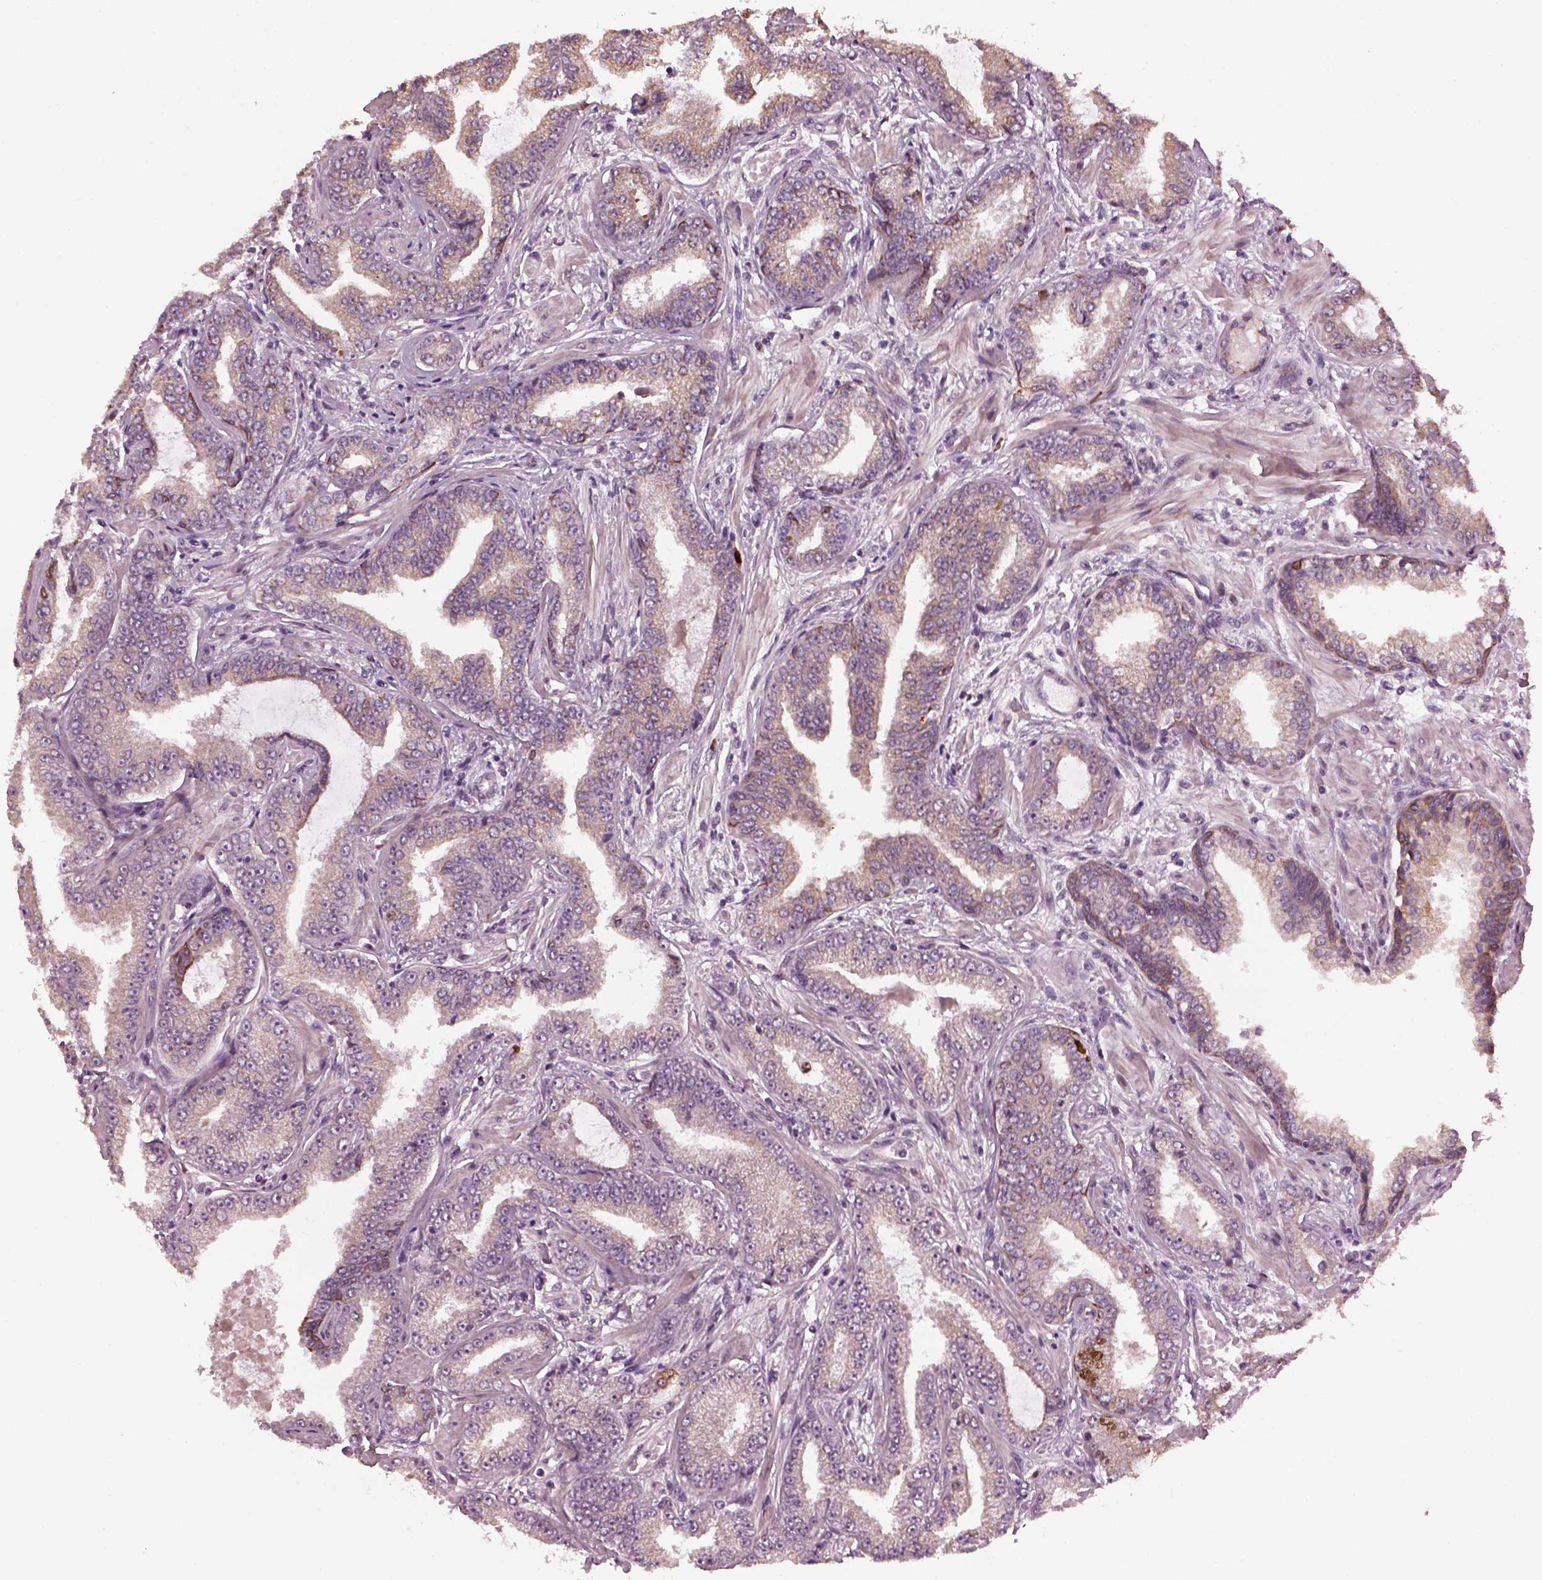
{"staining": {"intensity": "negative", "quantity": "none", "location": "none"}, "tissue": "prostate cancer", "cell_type": "Tumor cells", "image_type": "cancer", "snomed": [{"axis": "morphology", "description": "Adenocarcinoma, Low grade"}, {"axis": "topography", "description": "Prostate"}], "caption": "Immunohistochemistry of human low-grade adenocarcinoma (prostate) demonstrates no expression in tumor cells. The staining was performed using DAB (3,3'-diaminobenzidine) to visualize the protein expression in brown, while the nuclei were stained in blue with hematoxylin (Magnification: 20x).", "gene": "RUFY3", "patient": {"sex": "male", "age": 55}}